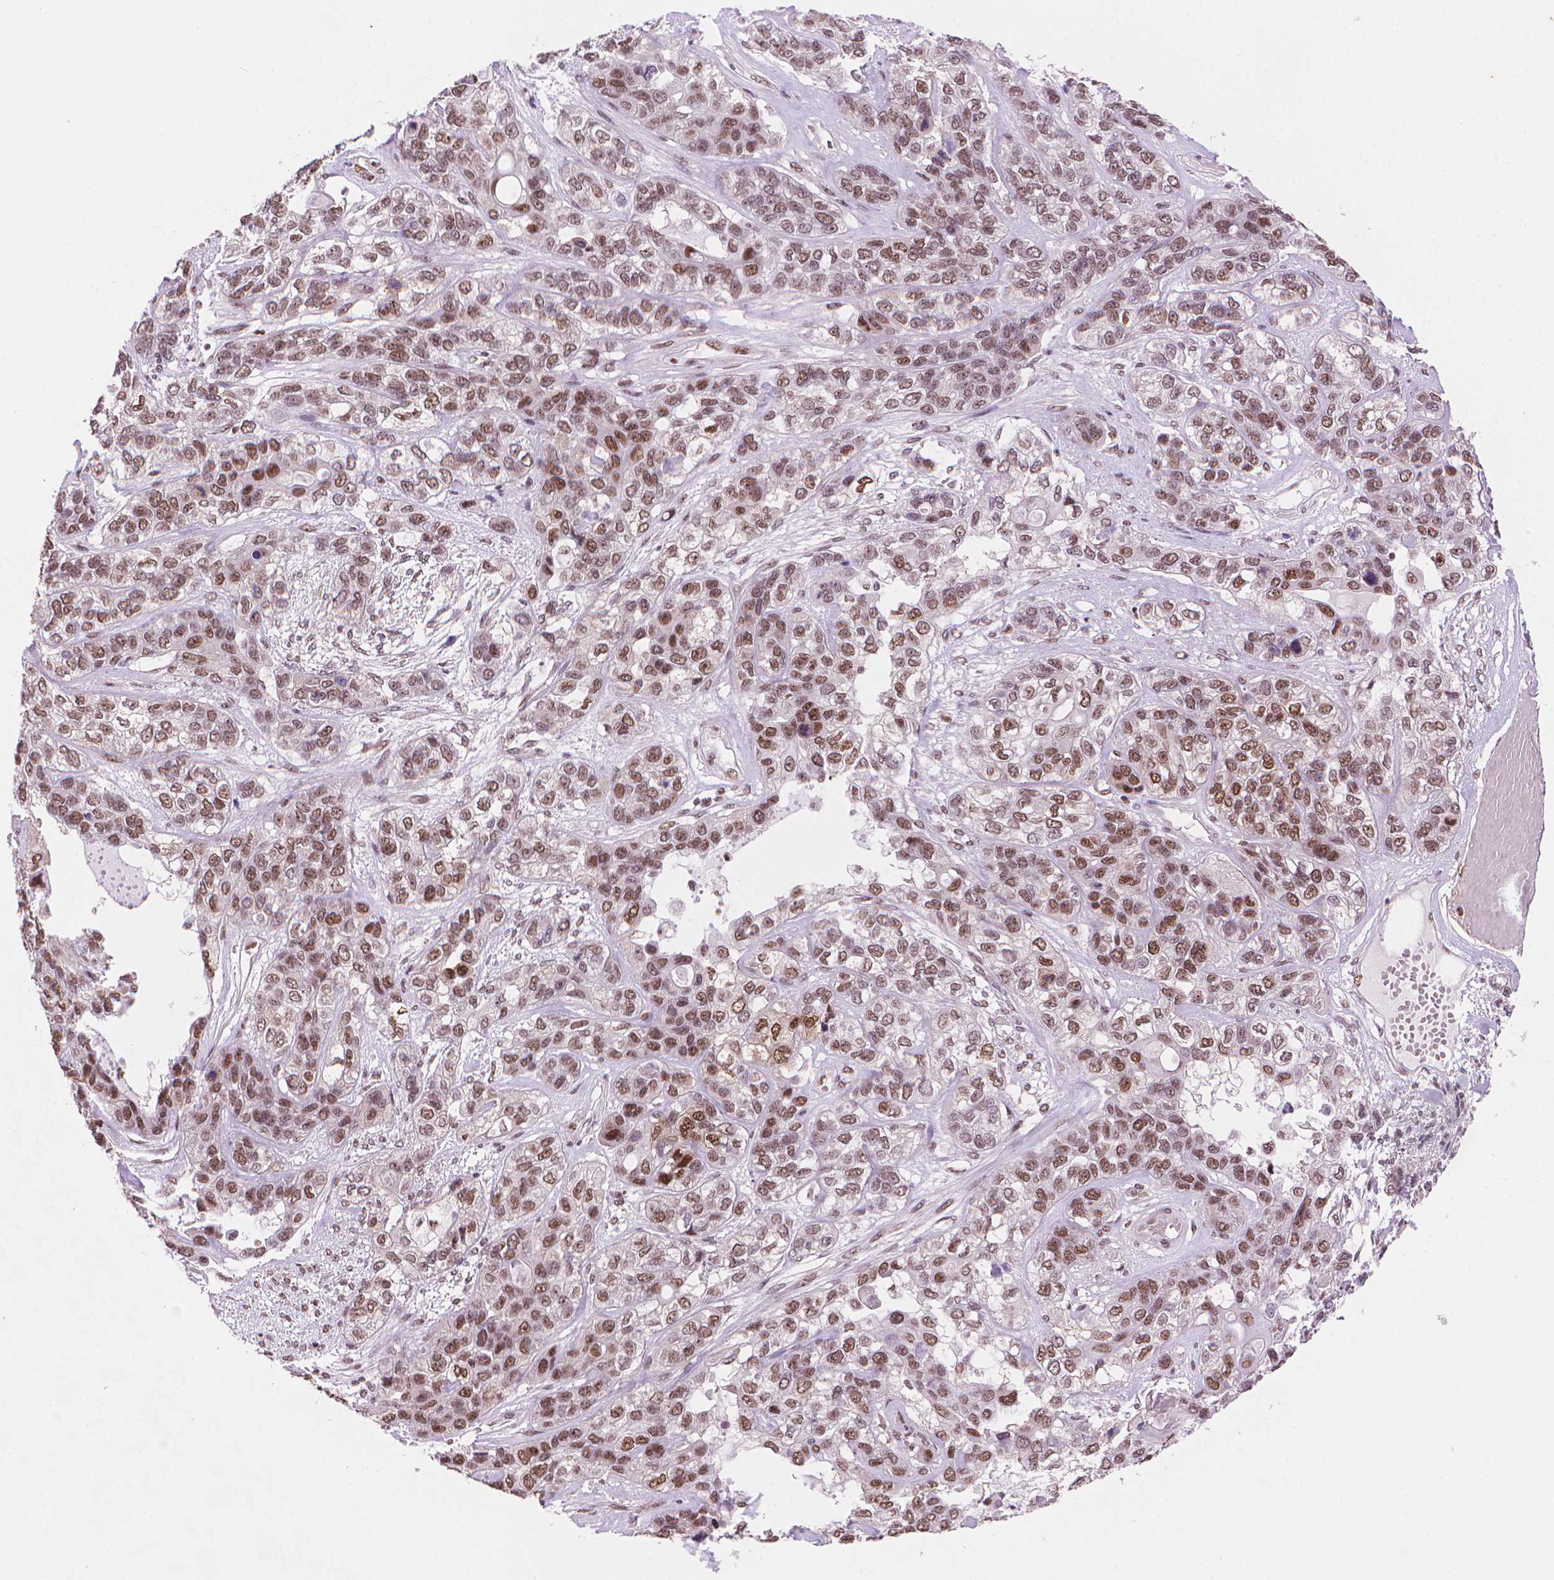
{"staining": {"intensity": "moderate", "quantity": ">75%", "location": "nuclear"}, "tissue": "lung cancer", "cell_type": "Tumor cells", "image_type": "cancer", "snomed": [{"axis": "morphology", "description": "Squamous cell carcinoma, NOS"}, {"axis": "topography", "description": "Lung"}], "caption": "This photomicrograph reveals immunohistochemistry staining of human lung cancer, with medium moderate nuclear positivity in about >75% of tumor cells.", "gene": "UBN1", "patient": {"sex": "female", "age": 70}}